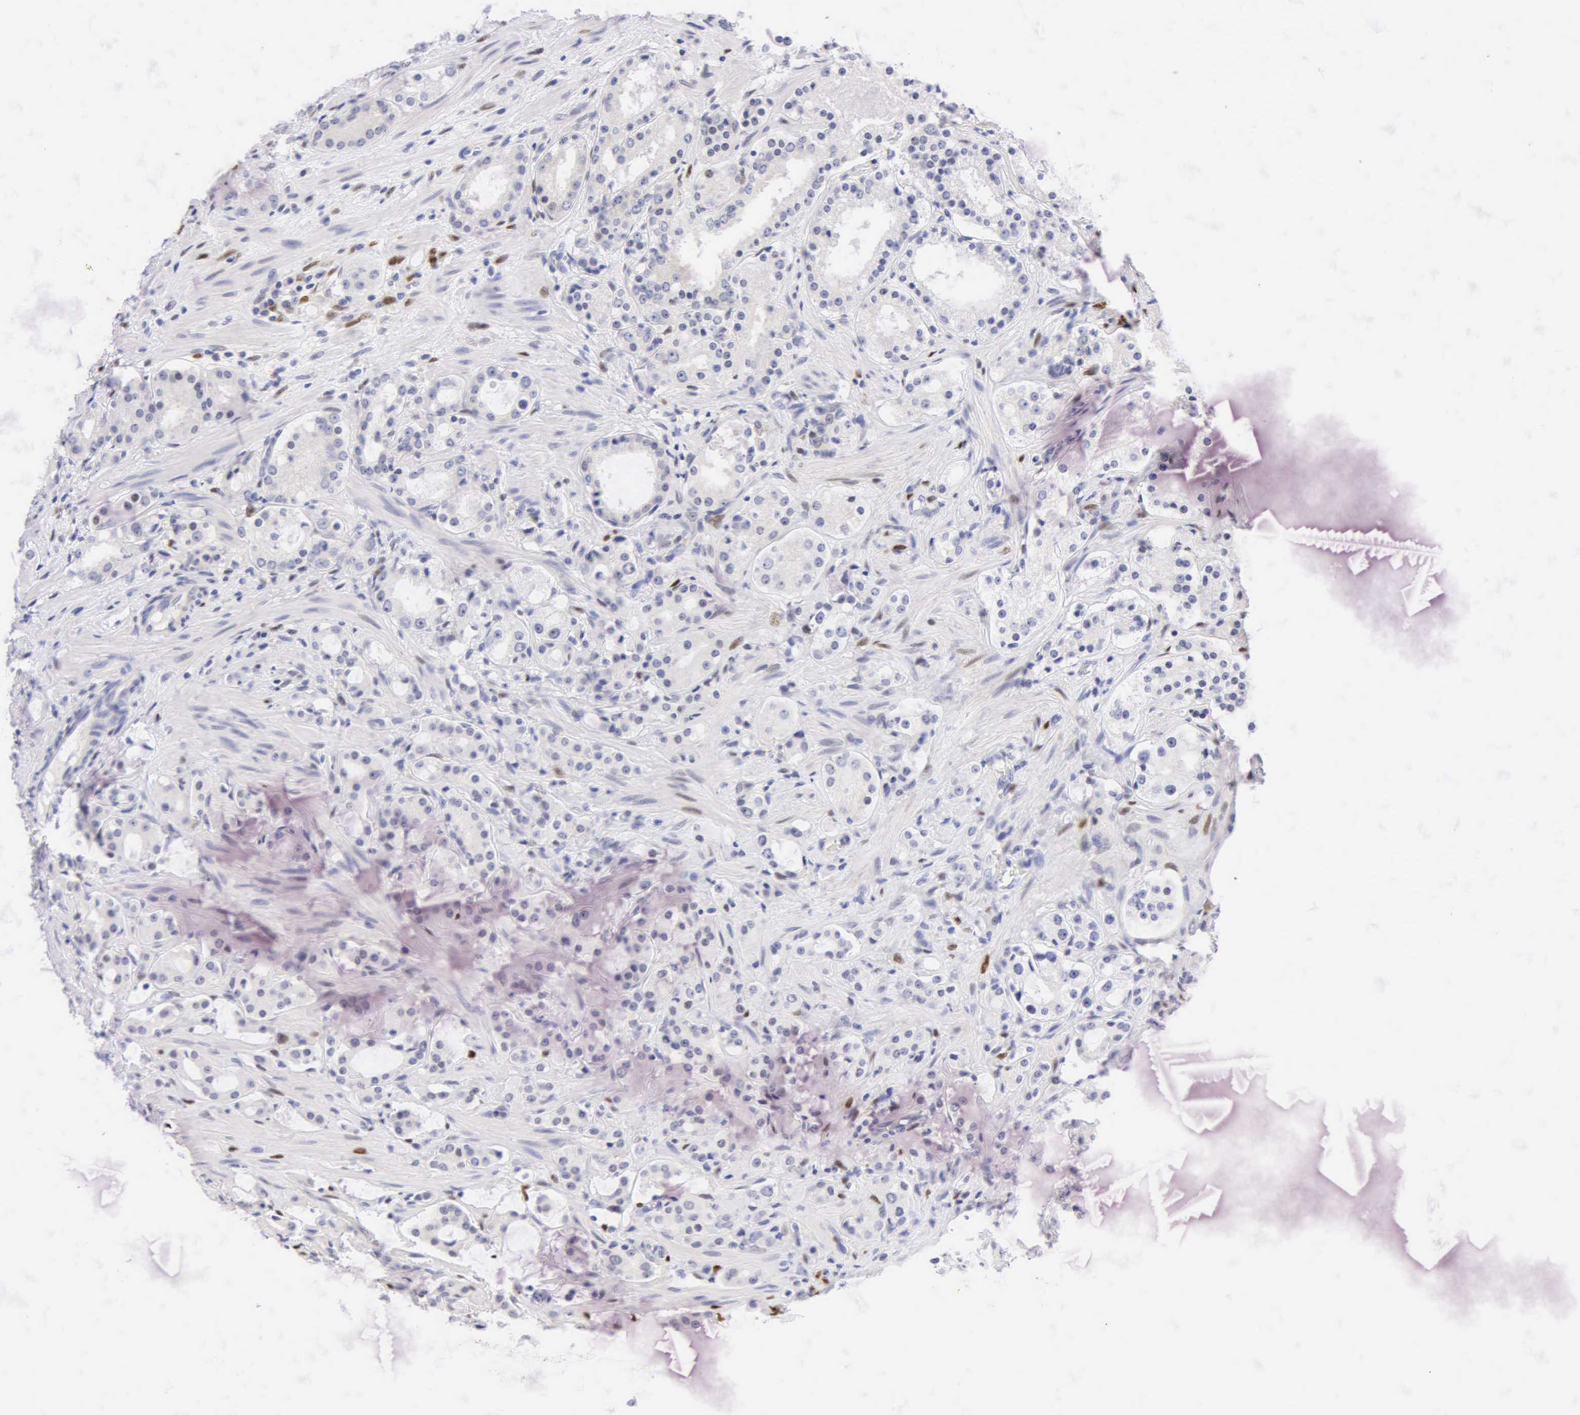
{"staining": {"intensity": "negative", "quantity": "none", "location": "none"}, "tissue": "prostate cancer", "cell_type": "Tumor cells", "image_type": "cancer", "snomed": [{"axis": "morphology", "description": "Adenocarcinoma, Medium grade"}, {"axis": "topography", "description": "Prostate"}], "caption": "The photomicrograph exhibits no significant positivity in tumor cells of prostate cancer (adenocarcinoma (medium-grade)). (DAB immunohistochemistry visualized using brightfield microscopy, high magnification).", "gene": "PGR", "patient": {"sex": "male", "age": 73}}